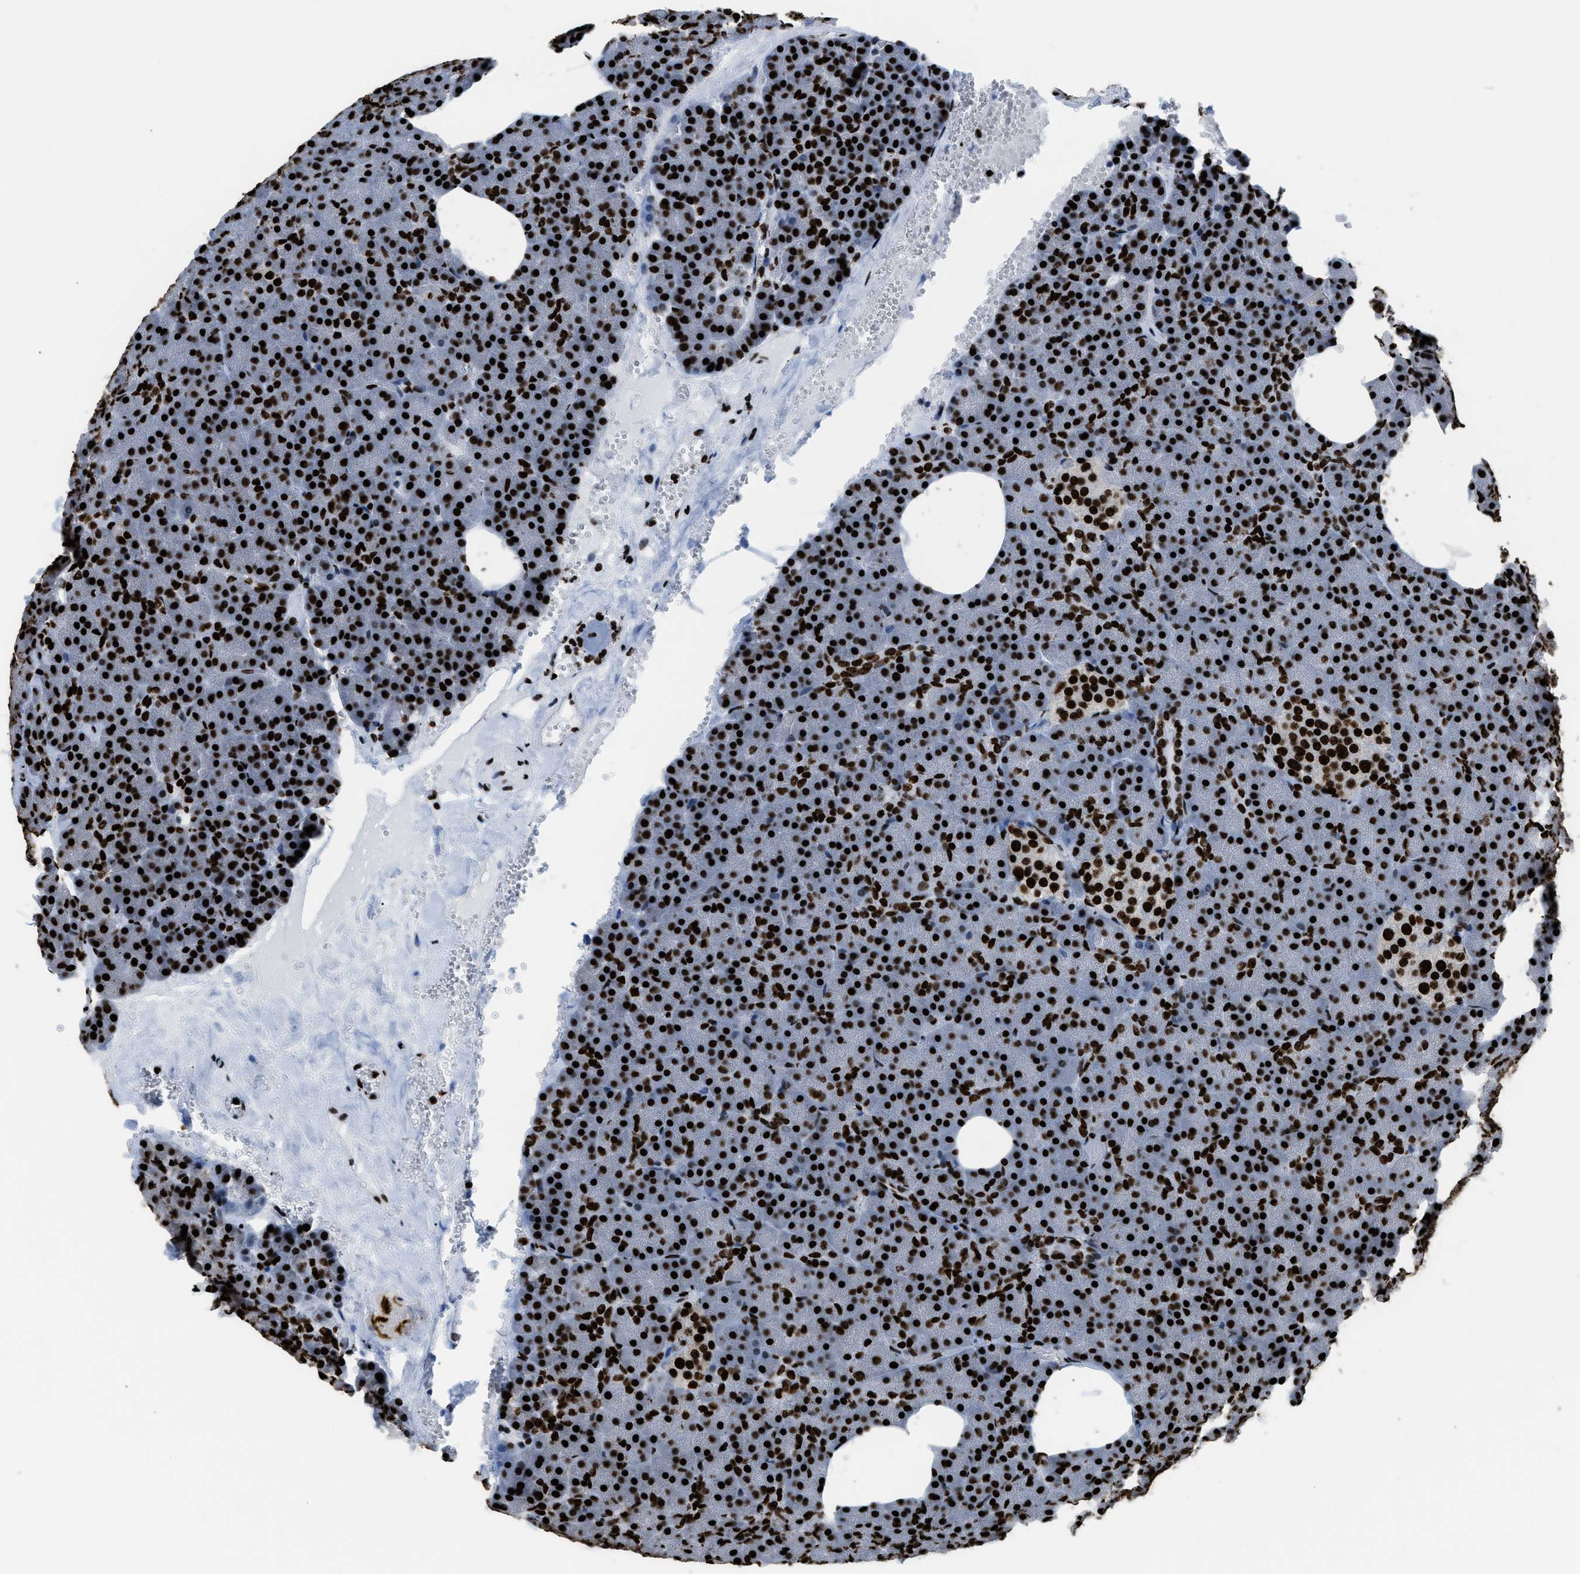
{"staining": {"intensity": "strong", "quantity": ">75%", "location": "nuclear"}, "tissue": "pancreas", "cell_type": "Exocrine glandular cells", "image_type": "normal", "snomed": [{"axis": "morphology", "description": "Normal tissue, NOS"}, {"axis": "topography", "description": "Pancreas"}], "caption": "A photomicrograph of human pancreas stained for a protein demonstrates strong nuclear brown staining in exocrine glandular cells.", "gene": "HNRNPM", "patient": {"sex": "female", "age": 35}}